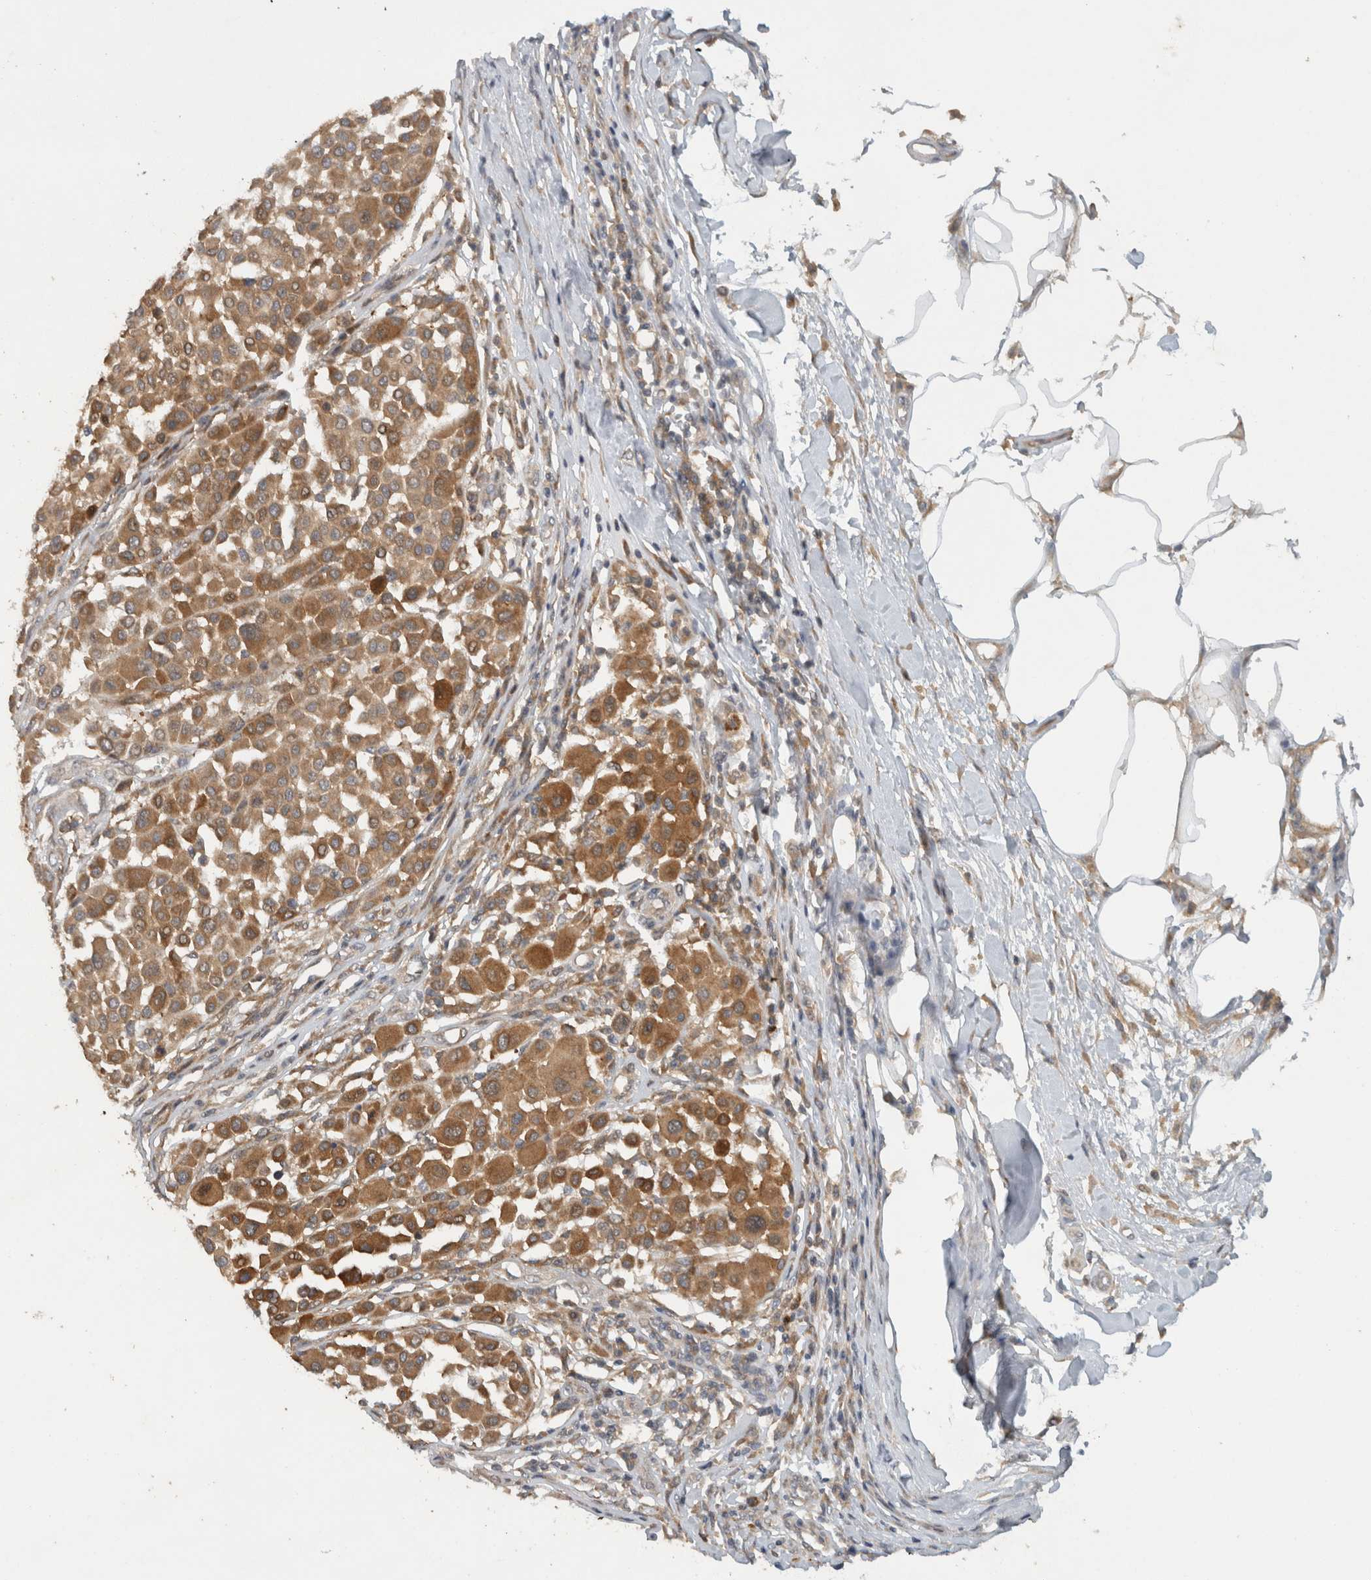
{"staining": {"intensity": "moderate", "quantity": ">75%", "location": "cytoplasmic/membranous"}, "tissue": "melanoma", "cell_type": "Tumor cells", "image_type": "cancer", "snomed": [{"axis": "morphology", "description": "Malignant melanoma, Metastatic site"}, {"axis": "topography", "description": "Soft tissue"}], "caption": "A micrograph of human melanoma stained for a protein displays moderate cytoplasmic/membranous brown staining in tumor cells.", "gene": "VEPH1", "patient": {"sex": "male", "age": 41}}